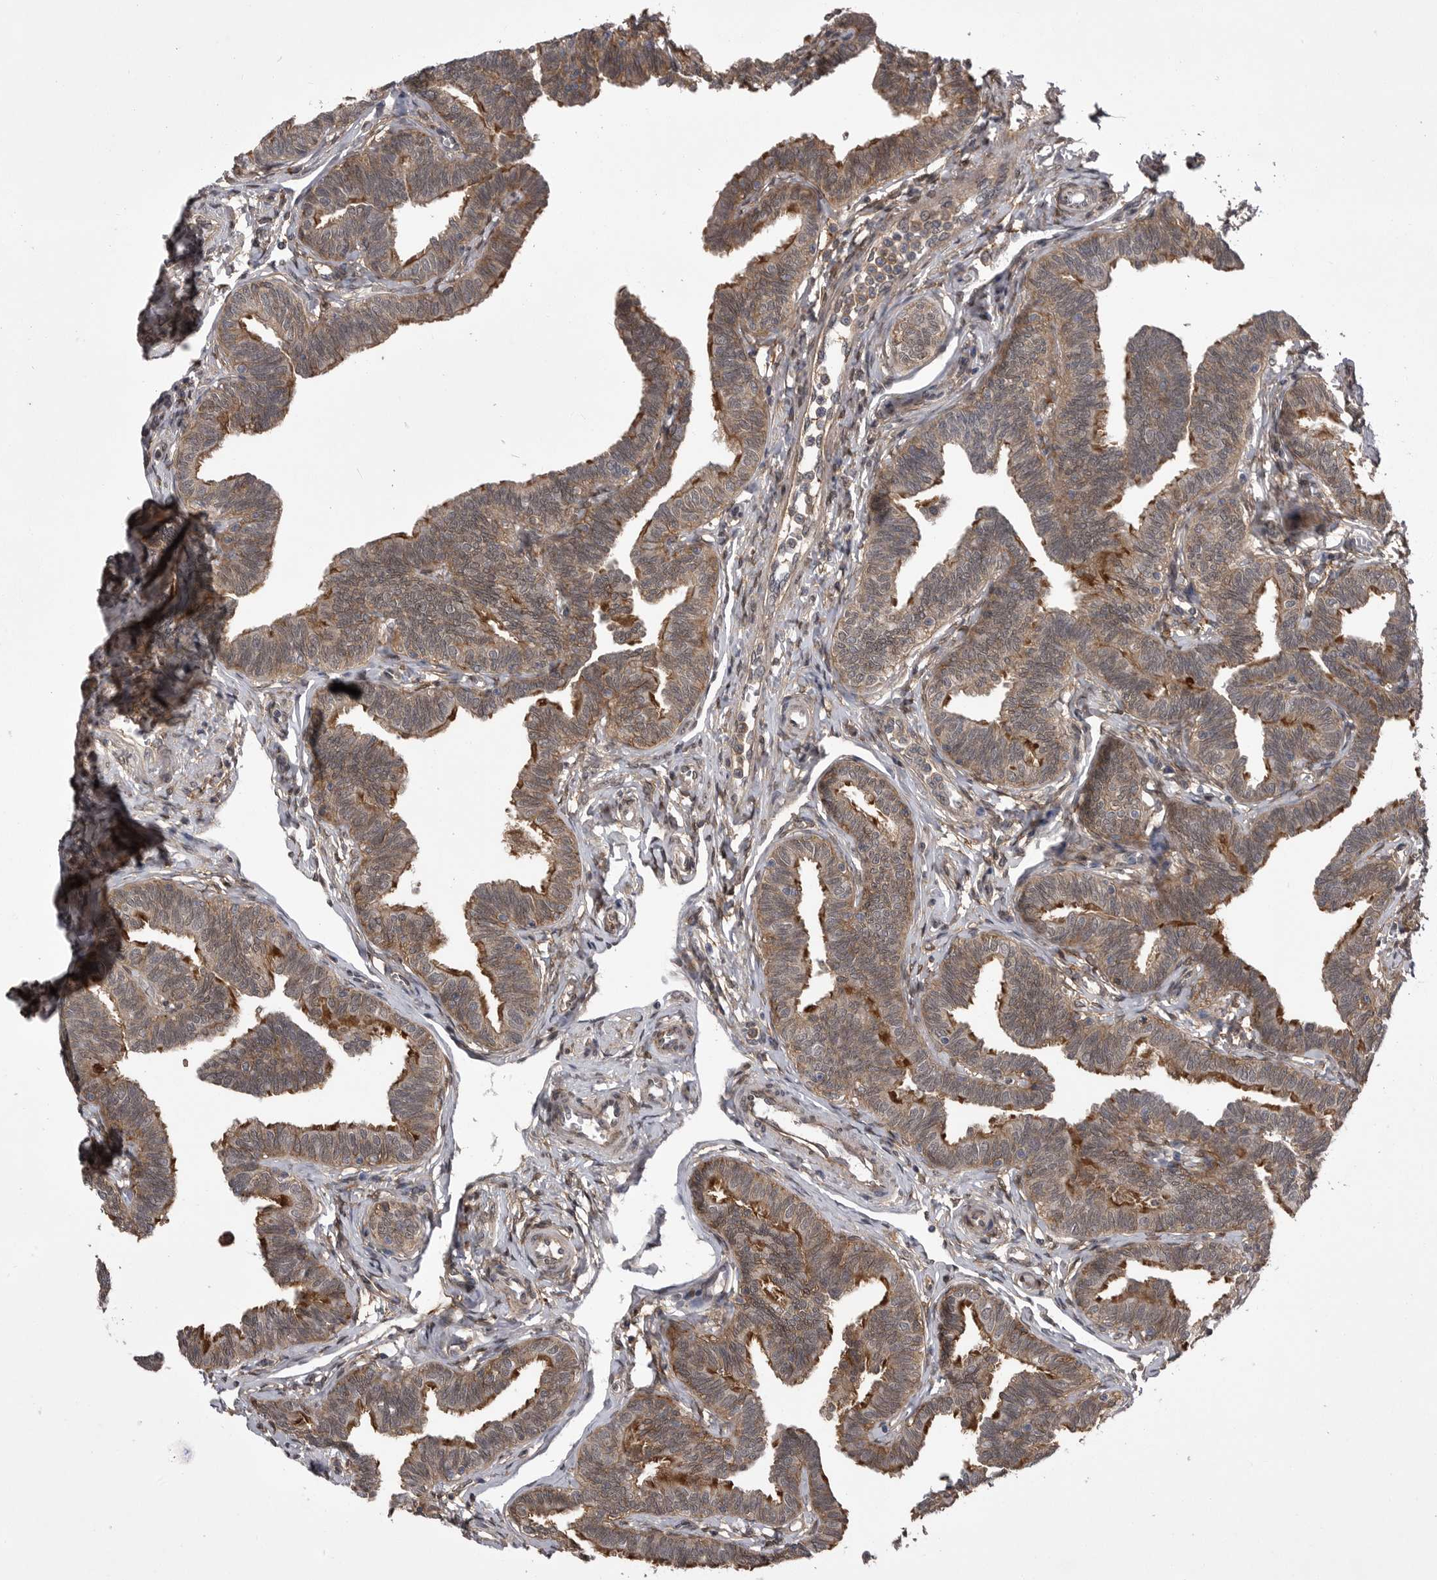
{"staining": {"intensity": "moderate", "quantity": "25%-75%", "location": "cytoplasmic/membranous"}, "tissue": "fallopian tube", "cell_type": "Glandular cells", "image_type": "normal", "snomed": [{"axis": "morphology", "description": "Normal tissue, NOS"}, {"axis": "topography", "description": "Fallopian tube"}, {"axis": "topography", "description": "Ovary"}], "caption": "IHC (DAB) staining of benign fallopian tube shows moderate cytoplasmic/membranous protein staining in about 25%-75% of glandular cells.", "gene": "ABL1", "patient": {"sex": "female", "age": 23}}